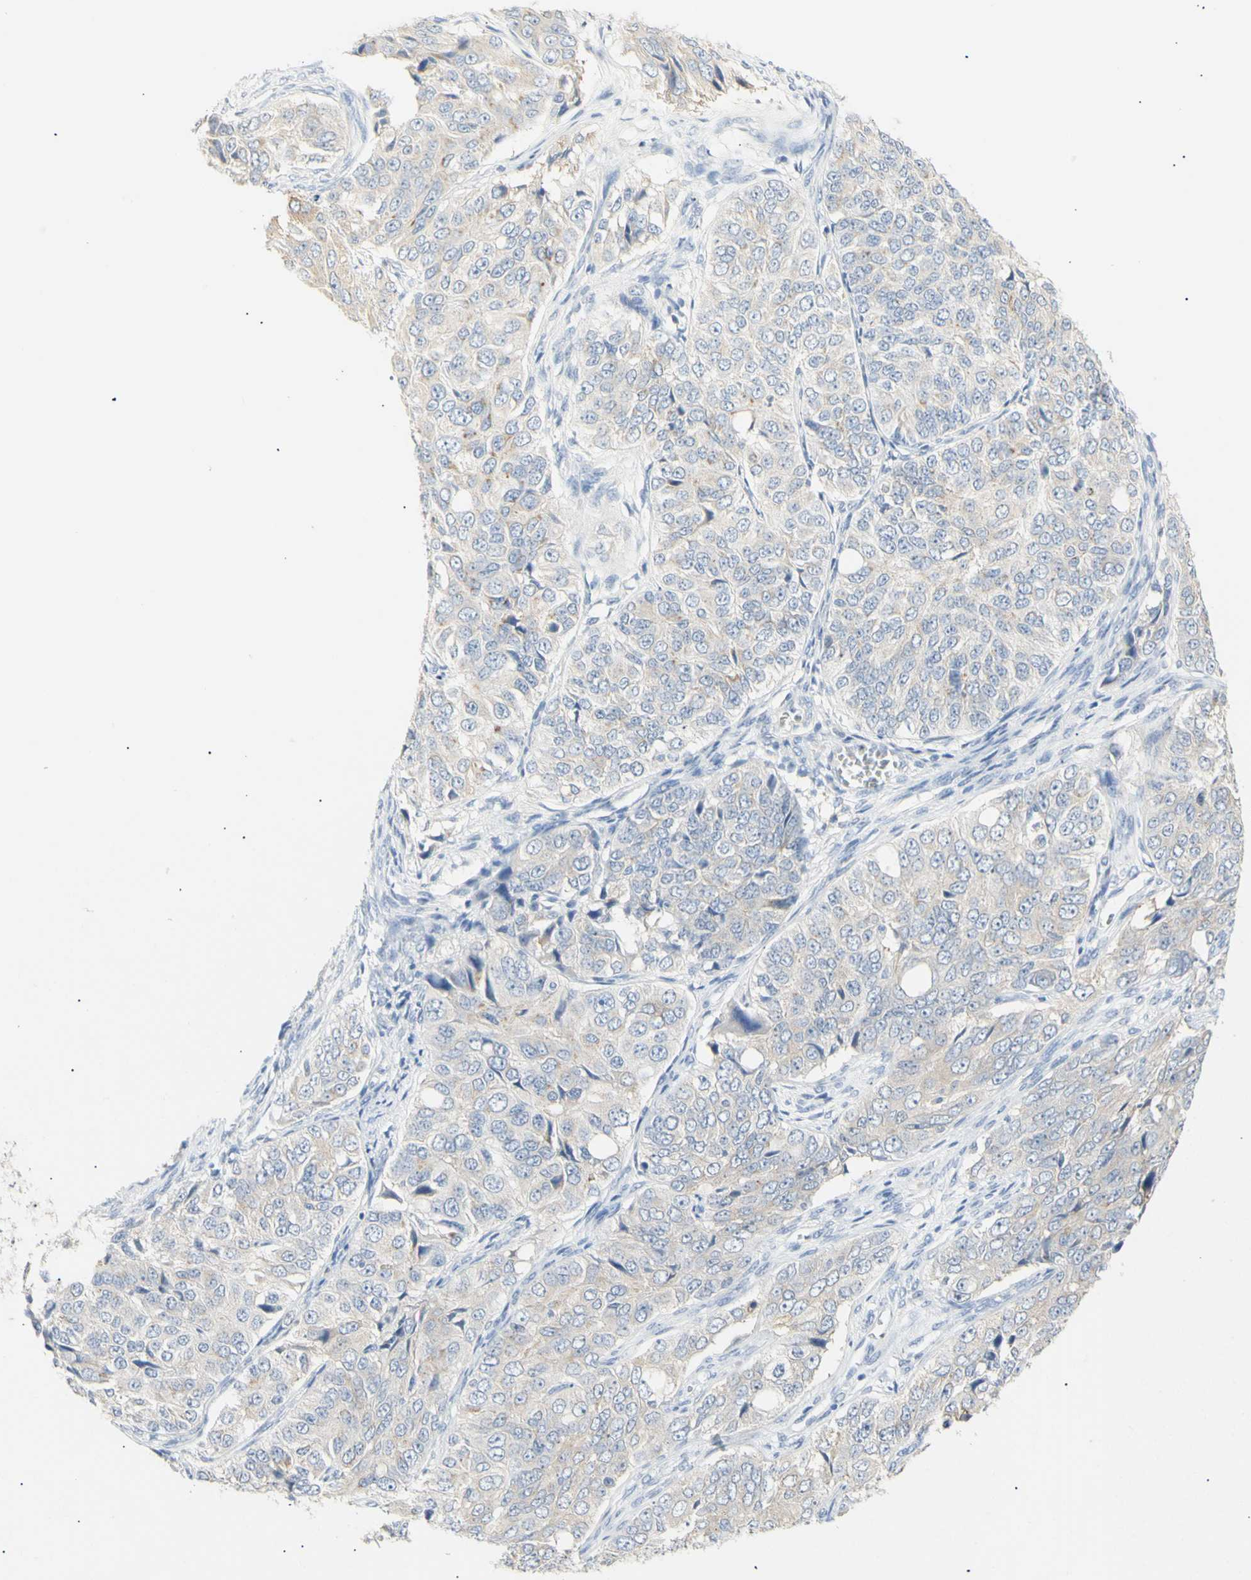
{"staining": {"intensity": "weak", "quantity": ">75%", "location": "cytoplasmic/membranous"}, "tissue": "ovarian cancer", "cell_type": "Tumor cells", "image_type": "cancer", "snomed": [{"axis": "morphology", "description": "Carcinoma, endometroid"}, {"axis": "topography", "description": "Ovary"}], "caption": "This micrograph shows ovarian endometroid carcinoma stained with immunohistochemistry (IHC) to label a protein in brown. The cytoplasmic/membranous of tumor cells show weak positivity for the protein. Nuclei are counter-stained blue.", "gene": "B4GALNT3", "patient": {"sex": "female", "age": 51}}